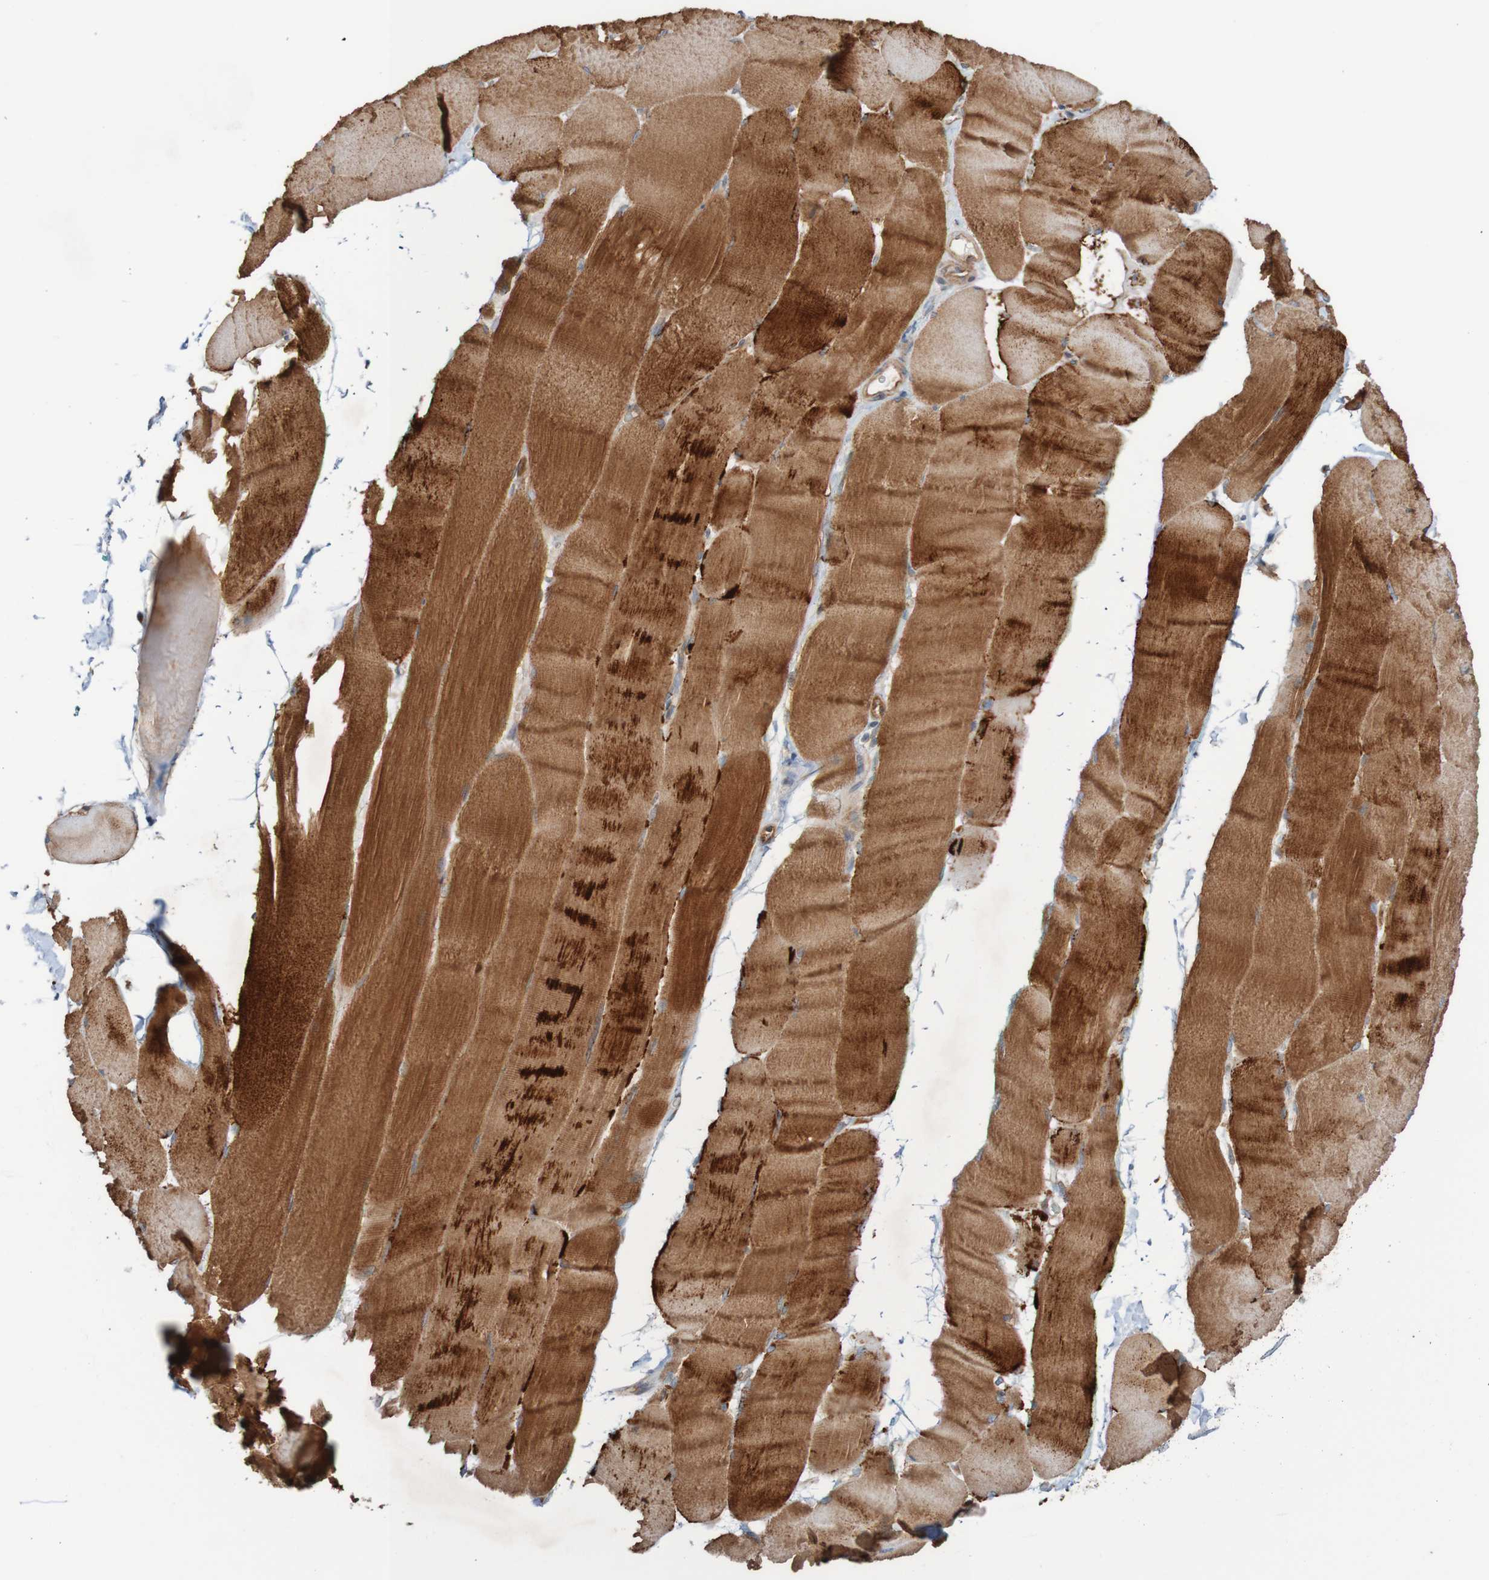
{"staining": {"intensity": "strong", "quantity": ">75%", "location": "cytoplasmic/membranous"}, "tissue": "skeletal muscle", "cell_type": "Myocytes", "image_type": "normal", "snomed": [{"axis": "morphology", "description": "Normal tissue, NOS"}, {"axis": "morphology", "description": "Squamous cell carcinoma, NOS"}, {"axis": "topography", "description": "Skeletal muscle"}], "caption": "A micrograph of human skeletal muscle stained for a protein displays strong cytoplasmic/membranous brown staining in myocytes.", "gene": "ST8SIA6", "patient": {"sex": "male", "age": 51}}